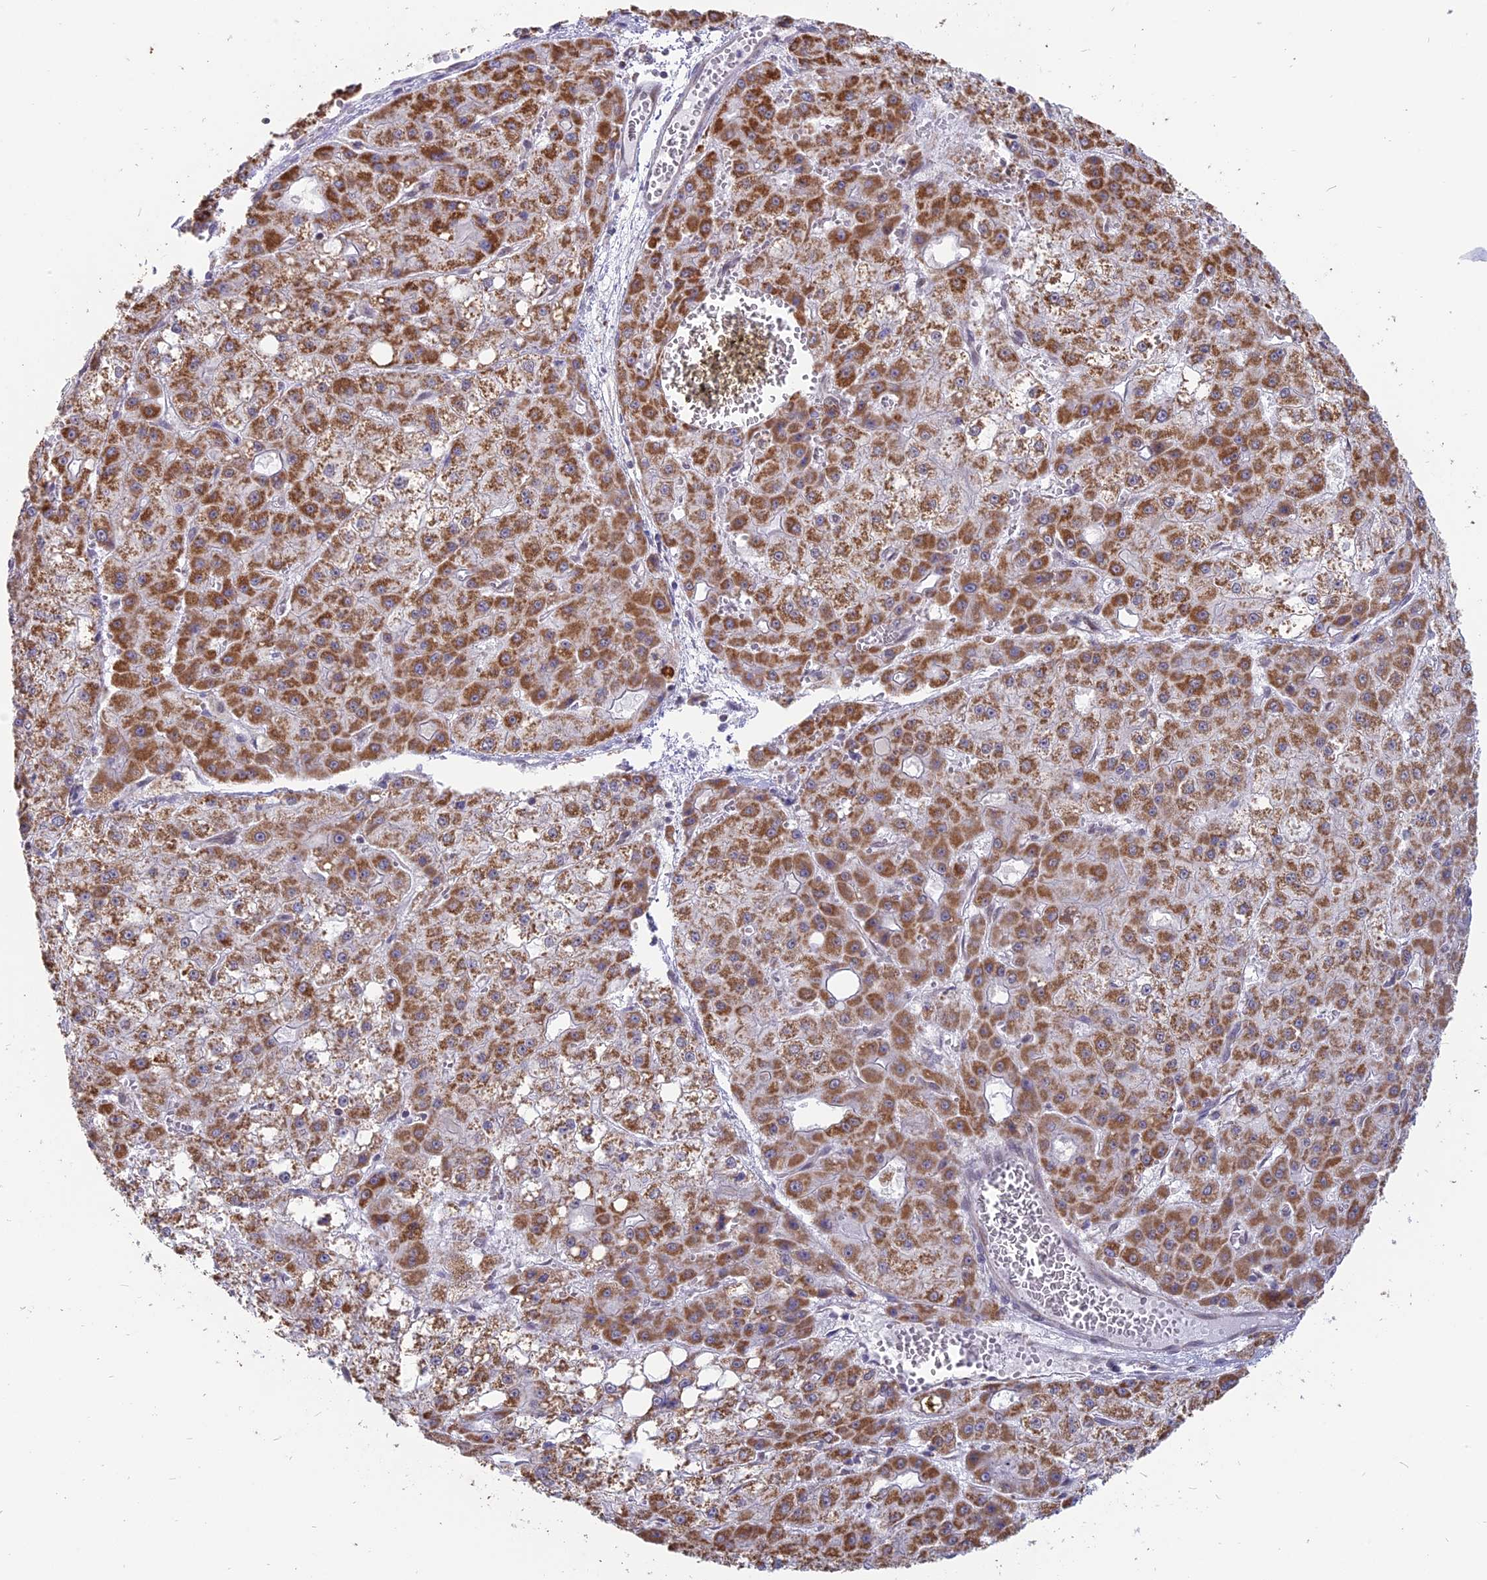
{"staining": {"intensity": "moderate", "quantity": ">75%", "location": "cytoplasmic/membranous"}, "tissue": "liver cancer", "cell_type": "Tumor cells", "image_type": "cancer", "snomed": [{"axis": "morphology", "description": "Carcinoma, Hepatocellular, NOS"}, {"axis": "topography", "description": "Liver"}], "caption": "Human hepatocellular carcinoma (liver) stained for a protein (brown) demonstrates moderate cytoplasmic/membranous positive positivity in about >75% of tumor cells.", "gene": "ARHGAP40", "patient": {"sex": "male", "age": 47}}